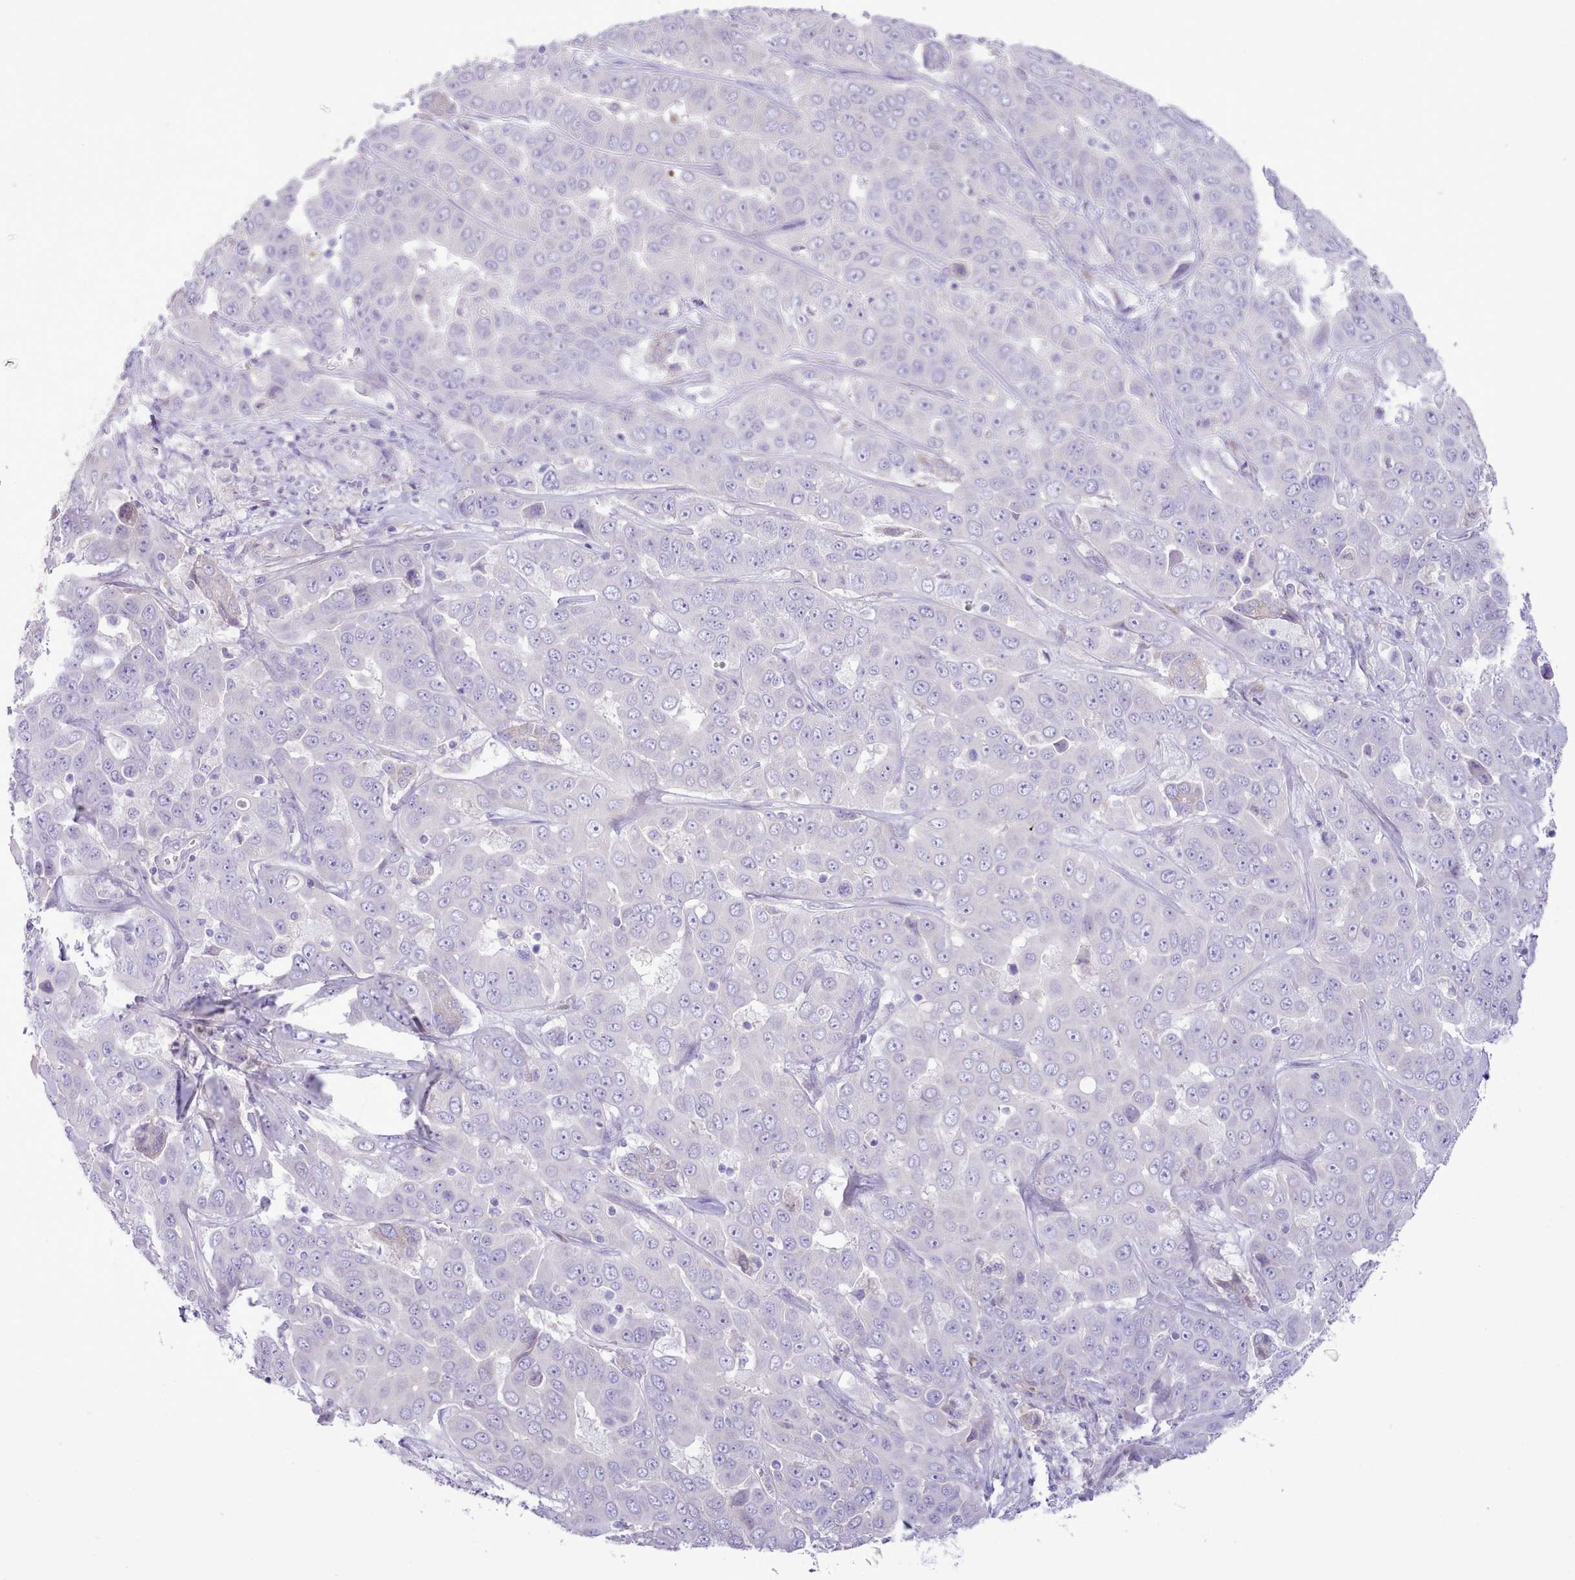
{"staining": {"intensity": "negative", "quantity": "none", "location": "none"}, "tissue": "liver cancer", "cell_type": "Tumor cells", "image_type": "cancer", "snomed": [{"axis": "morphology", "description": "Cholangiocarcinoma"}, {"axis": "topography", "description": "Liver"}], "caption": "IHC of human liver cancer (cholangiocarcinoma) exhibits no positivity in tumor cells. The staining was performed using DAB (3,3'-diaminobenzidine) to visualize the protein expression in brown, while the nuclei were stained in blue with hematoxylin (Magnification: 20x).", "gene": "CCL1", "patient": {"sex": "female", "age": 52}}